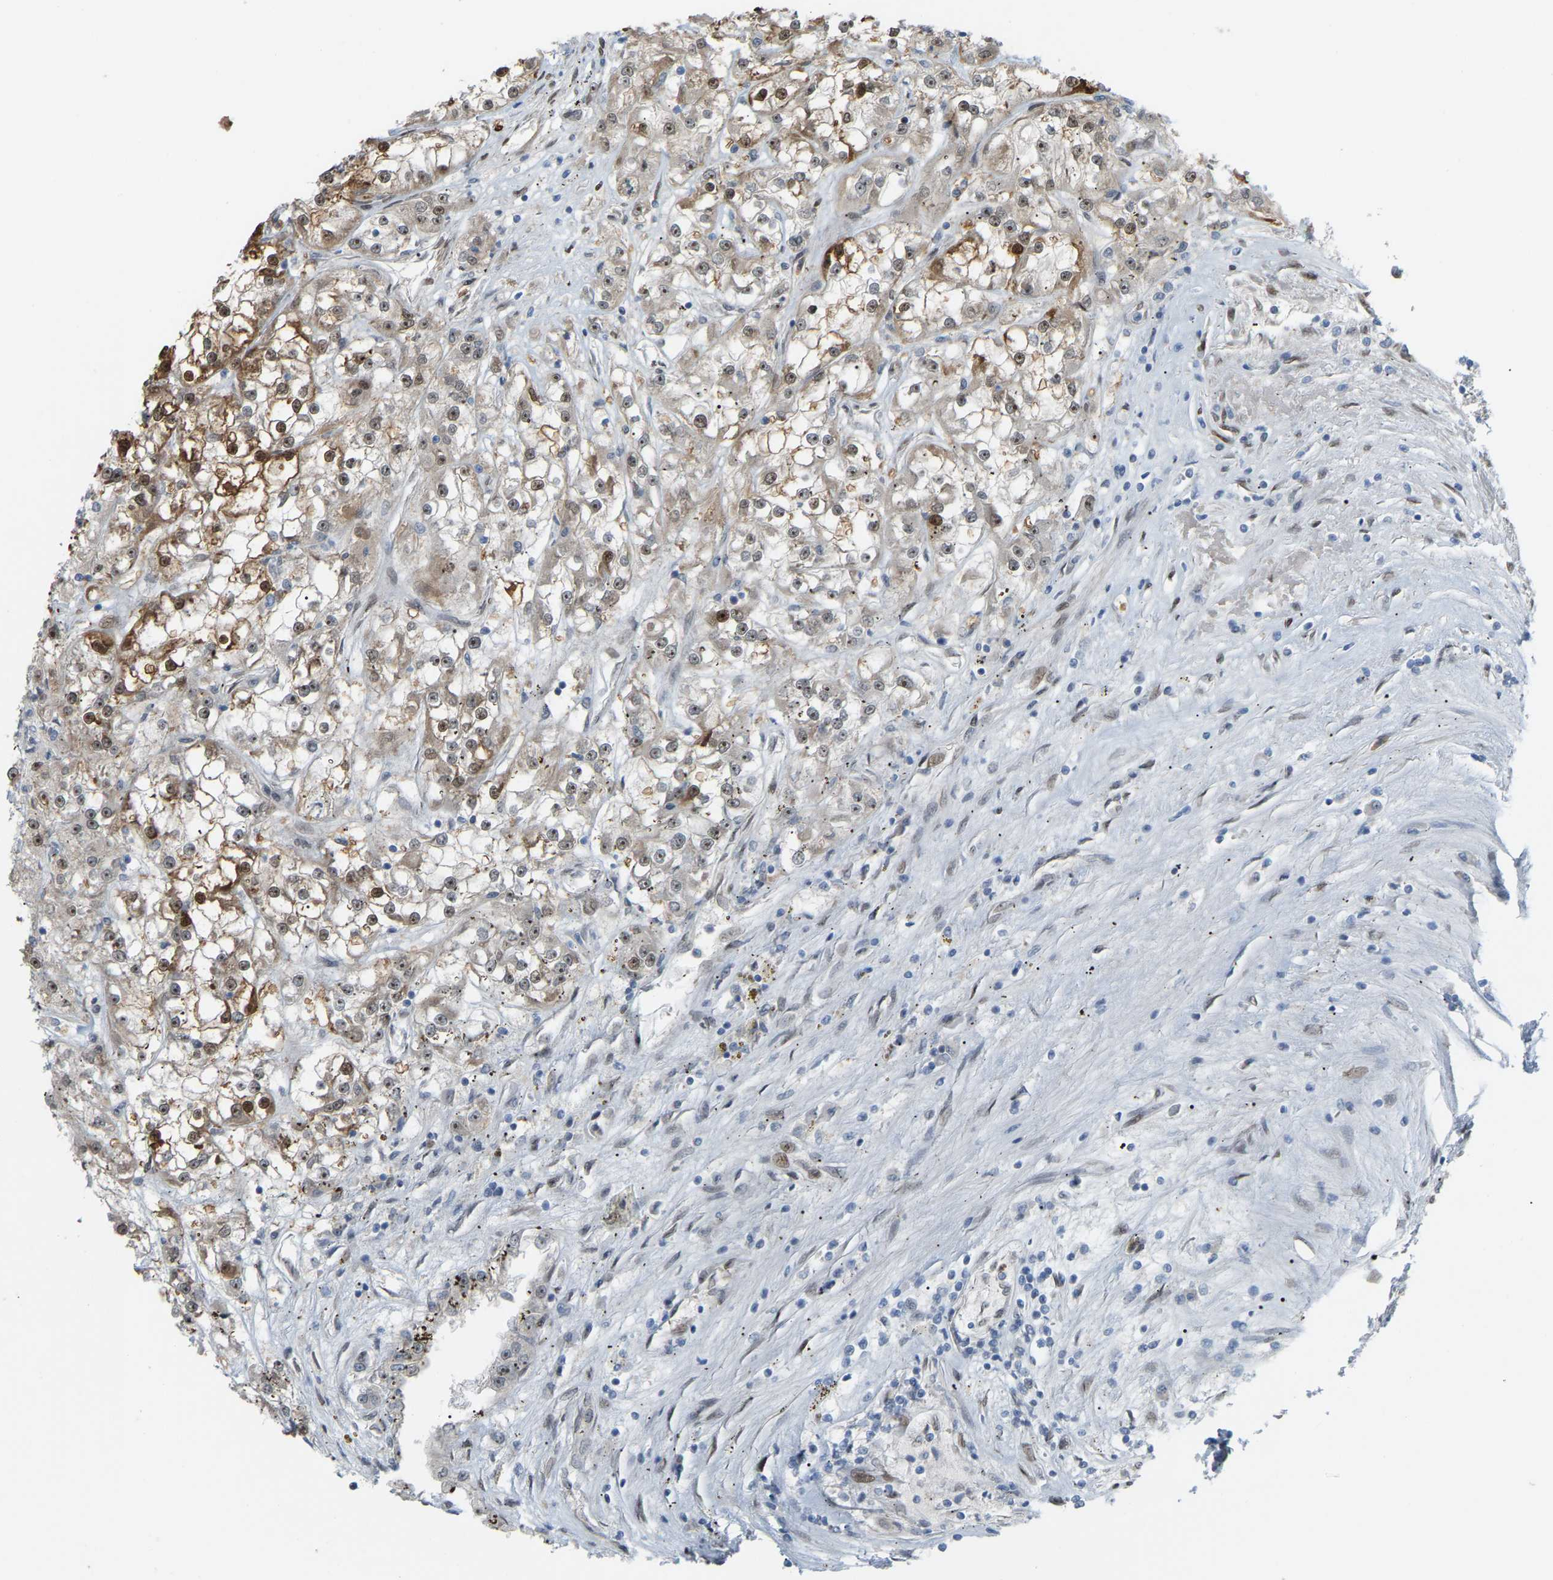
{"staining": {"intensity": "moderate", "quantity": ">75%", "location": "cytoplasmic/membranous,nuclear"}, "tissue": "renal cancer", "cell_type": "Tumor cells", "image_type": "cancer", "snomed": [{"axis": "morphology", "description": "Adenocarcinoma, NOS"}, {"axis": "topography", "description": "Kidney"}], "caption": "The immunohistochemical stain highlights moderate cytoplasmic/membranous and nuclear staining in tumor cells of adenocarcinoma (renal) tissue.", "gene": "CROT", "patient": {"sex": "female", "age": 52}}